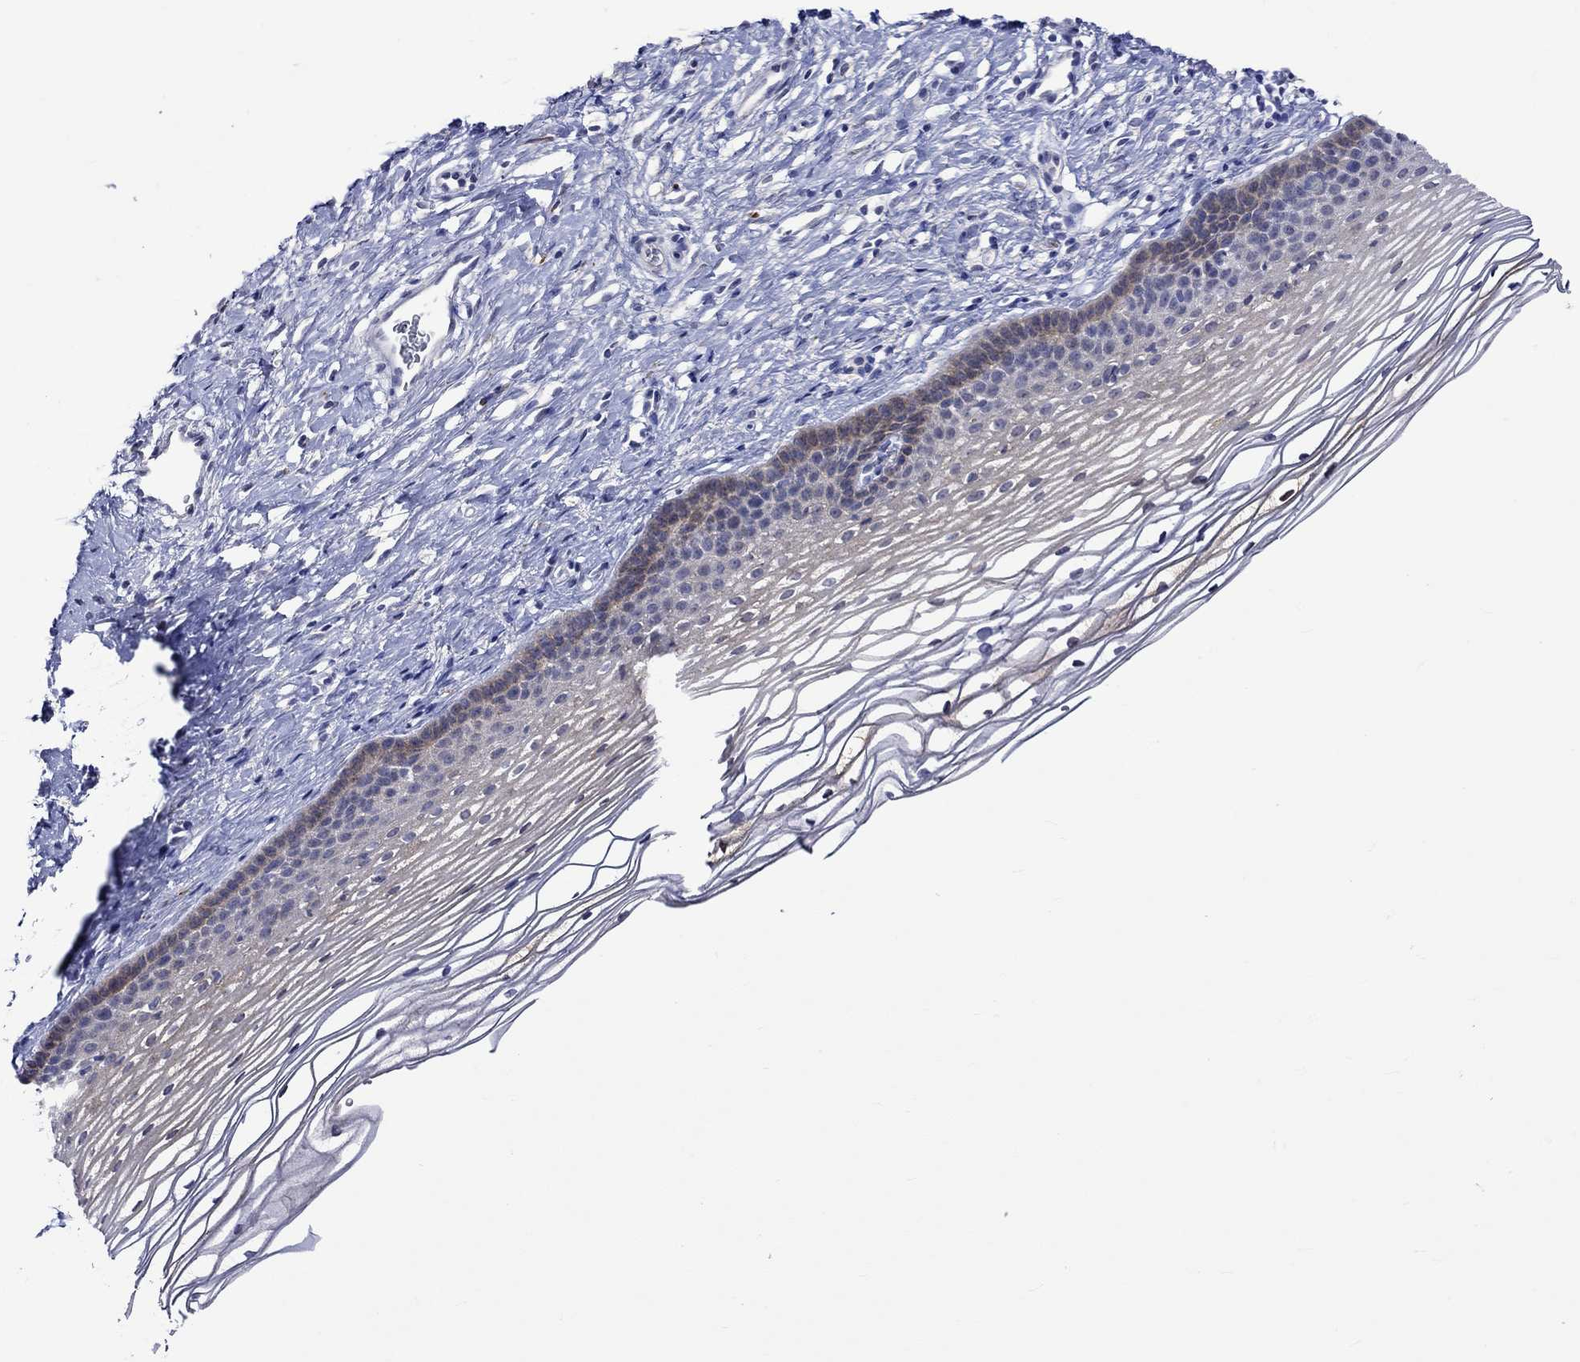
{"staining": {"intensity": "strong", "quantity": "<25%", "location": "cytoplasmic/membranous"}, "tissue": "cervix", "cell_type": "Squamous epithelial cells", "image_type": "normal", "snomed": [{"axis": "morphology", "description": "Normal tissue, NOS"}, {"axis": "topography", "description": "Cervix"}], "caption": "IHC micrograph of normal cervix: cervix stained using IHC exhibits medium levels of strong protein expression localized specifically in the cytoplasmic/membranous of squamous epithelial cells, appearing as a cytoplasmic/membranous brown color.", "gene": "CRYAB", "patient": {"sex": "female", "age": 39}}